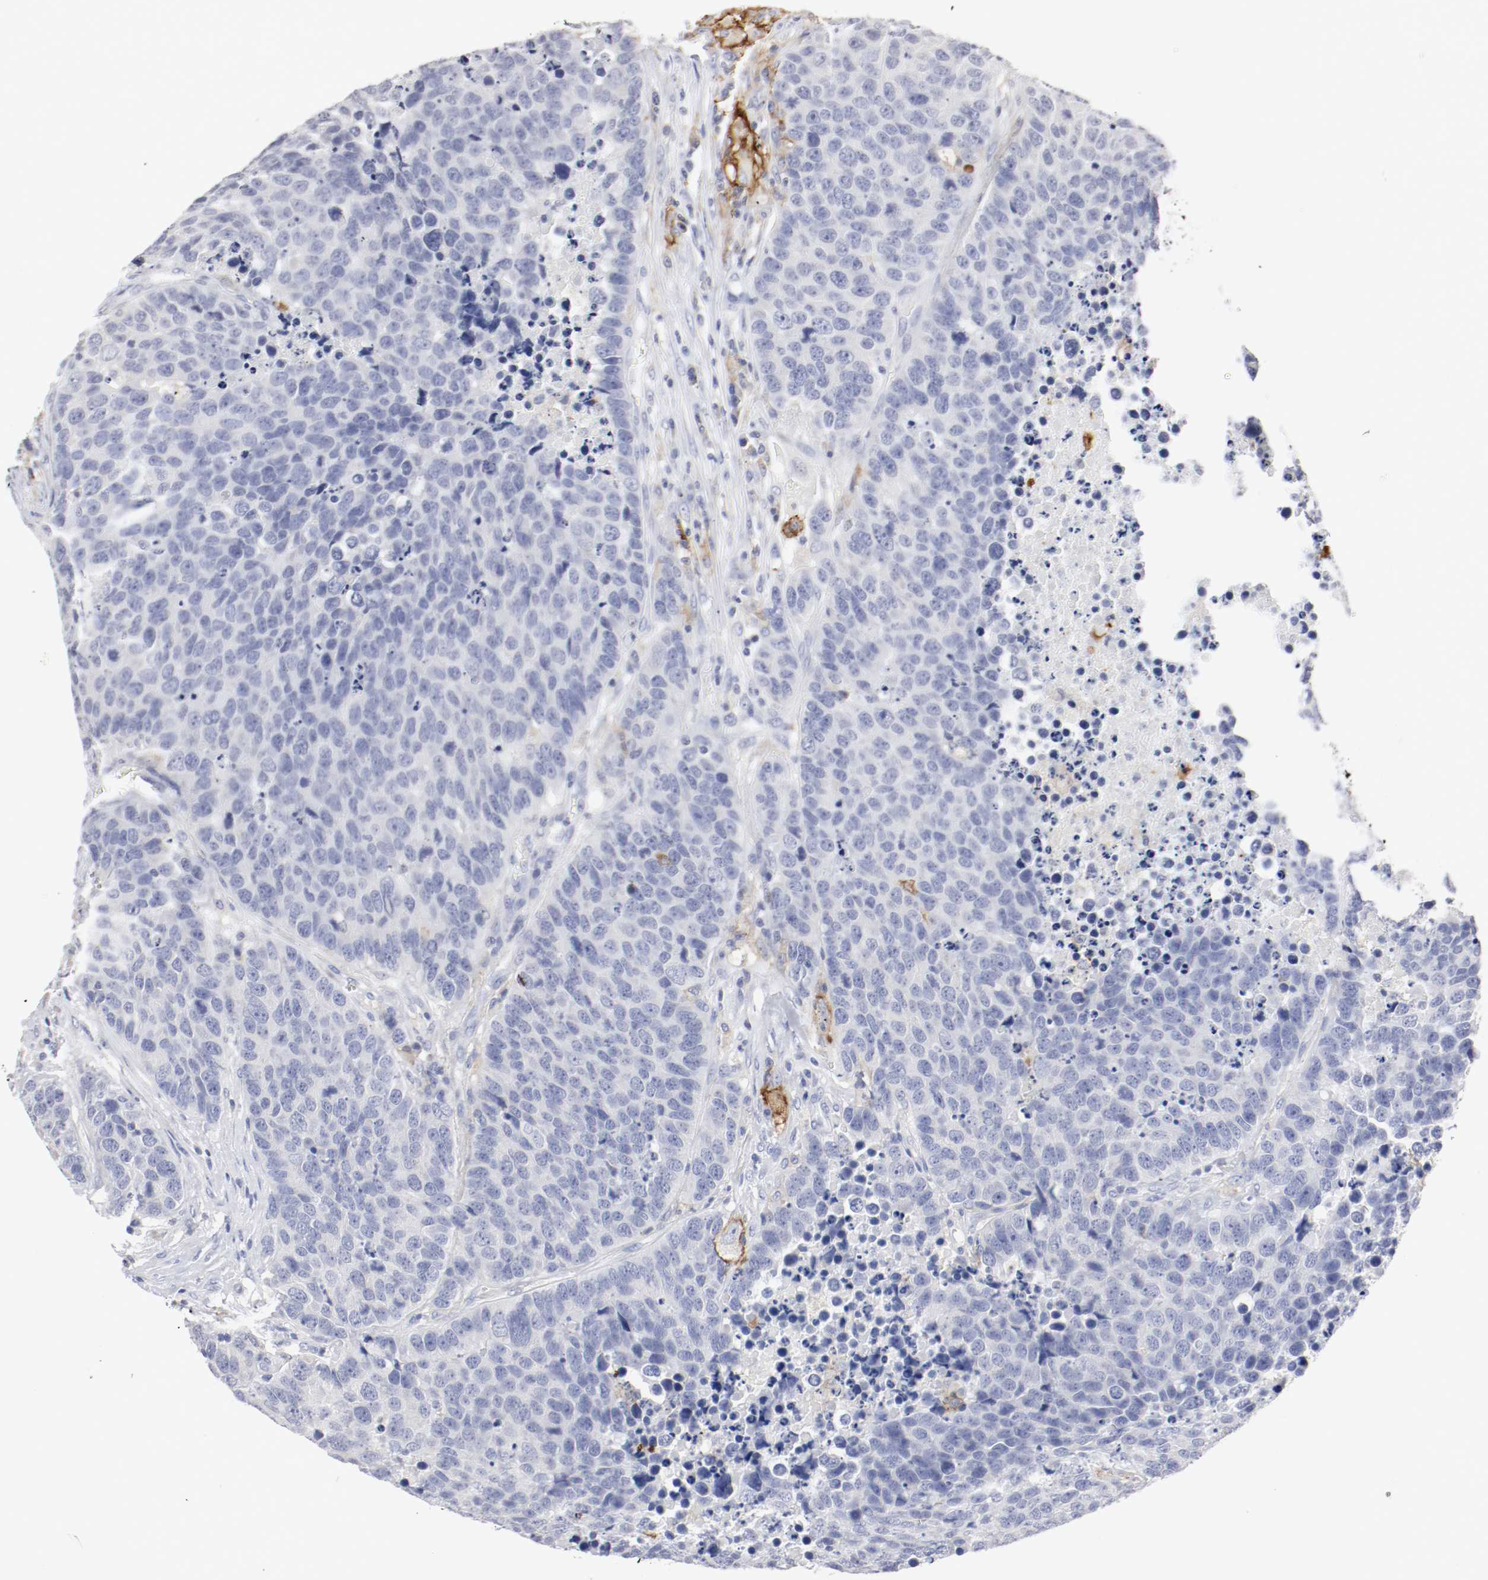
{"staining": {"intensity": "negative", "quantity": "none", "location": "none"}, "tissue": "carcinoid", "cell_type": "Tumor cells", "image_type": "cancer", "snomed": [{"axis": "morphology", "description": "Carcinoid, malignant, NOS"}, {"axis": "topography", "description": "Lung"}], "caption": "Carcinoid stained for a protein using immunohistochemistry (IHC) displays no staining tumor cells.", "gene": "ITGAX", "patient": {"sex": "male", "age": 60}}